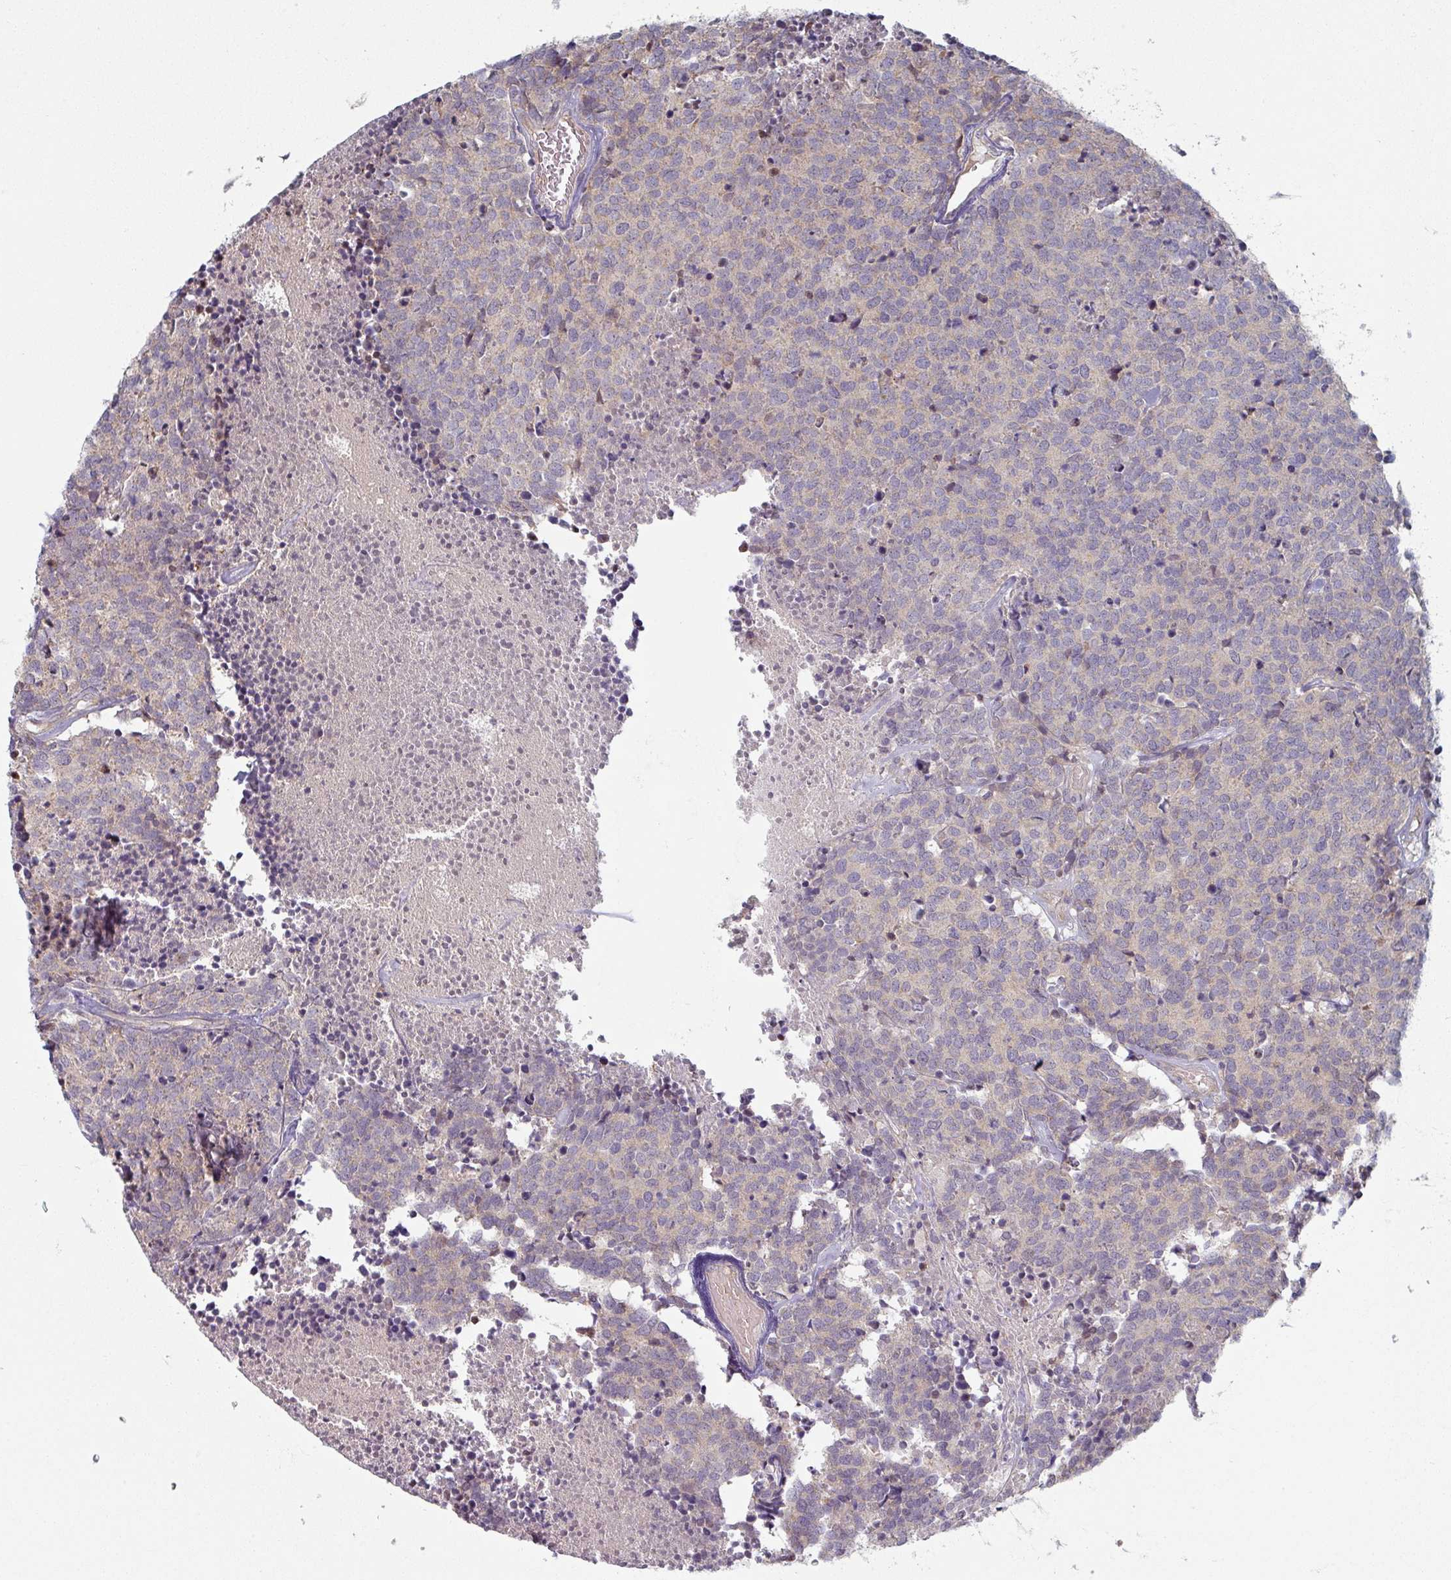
{"staining": {"intensity": "negative", "quantity": "none", "location": "none"}, "tissue": "carcinoid", "cell_type": "Tumor cells", "image_type": "cancer", "snomed": [{"axis": "morphology", "description": "Carcinoid, malignant, NOS"}, {"axis": "topography", "description": "Skin"}], "caption": "Immunohistochemical staining of carcinoid demonstrates no significant staining in tumor cells.", "gene": "PLEKHJ1", "patient": {"sex": "female", "age": 79}}